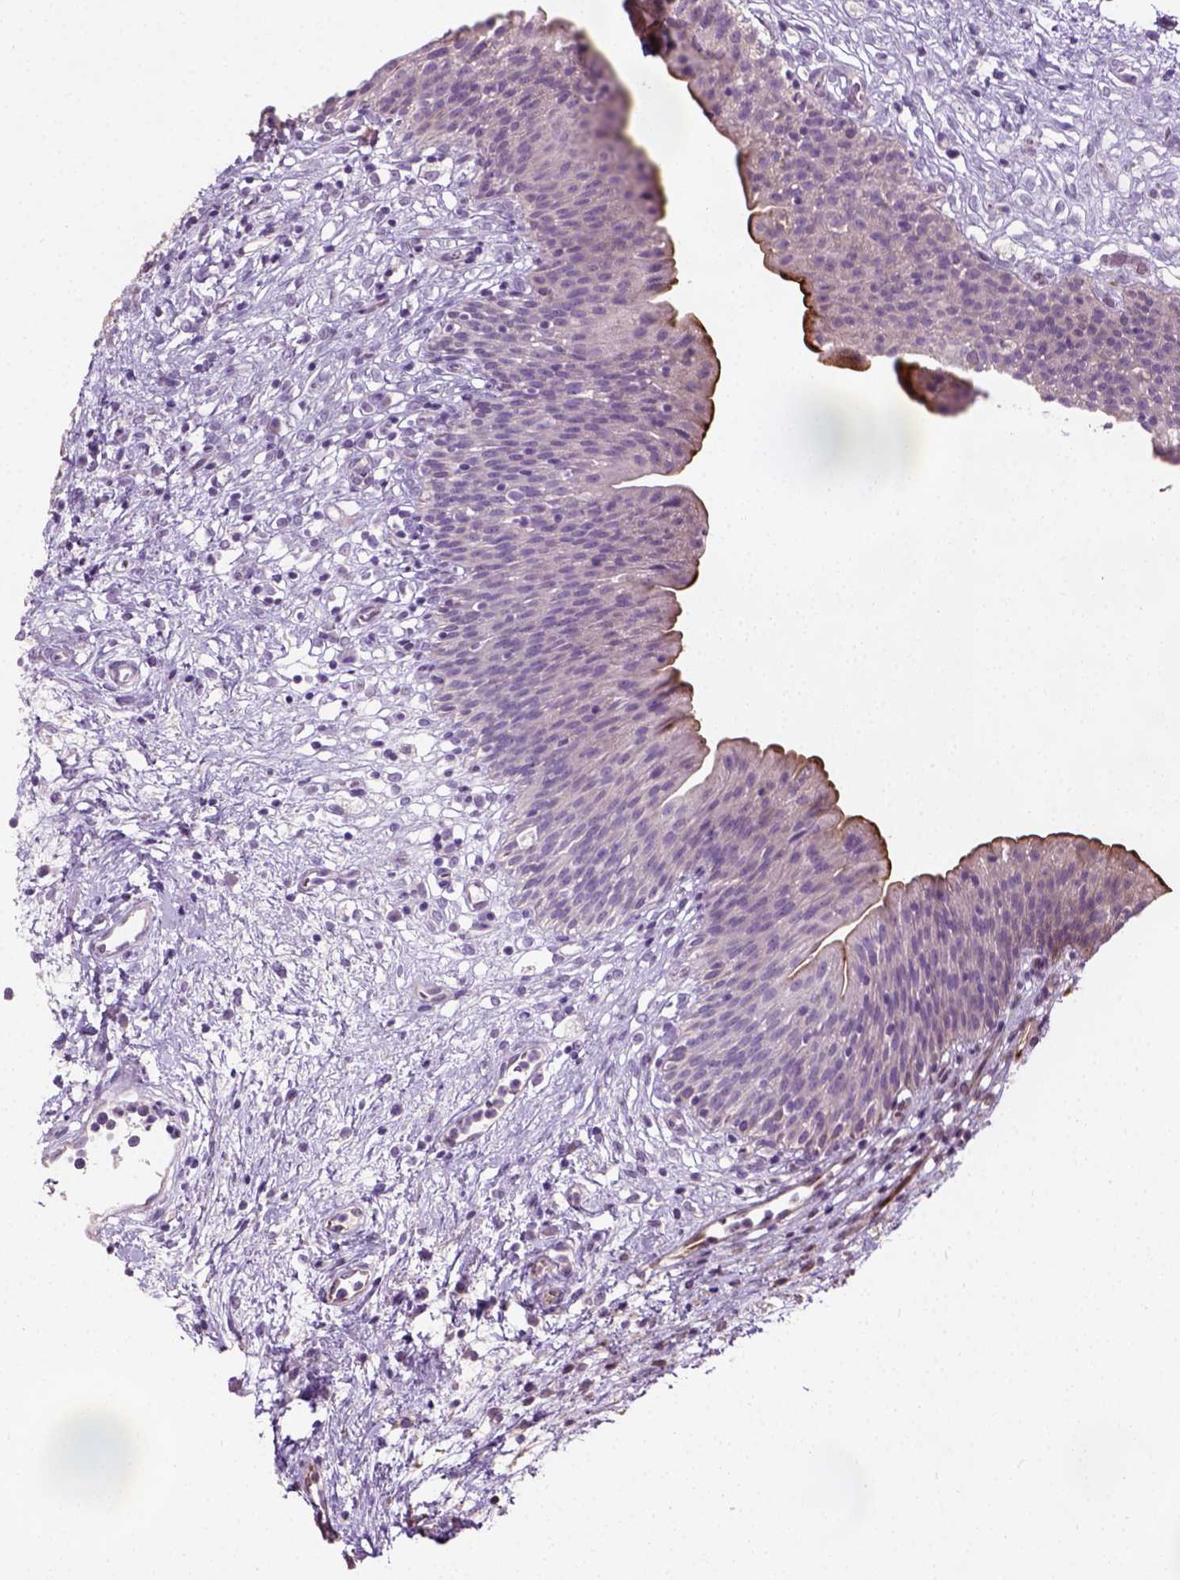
{"staining": {"intensity": "strong", "quantity": "<25%", "location": "cytoplasmic/membranous"}, "tissue": "urinary bladder", "cell_type": "Urothelial cells", "image_type": "normal", "snomed": [{"axis": "morphology", "description": "Normal tissue, NOS"}, {"axis": "topography", "description": "Urinary bladder"}], "caption": "Urothelial cells show medium levels of strong cytoplasmic/membranous expression in about <25% of cells in benign human urinary bladder.", "gene": "PKP3", "patient": {"sex": "male", "age": 76}}